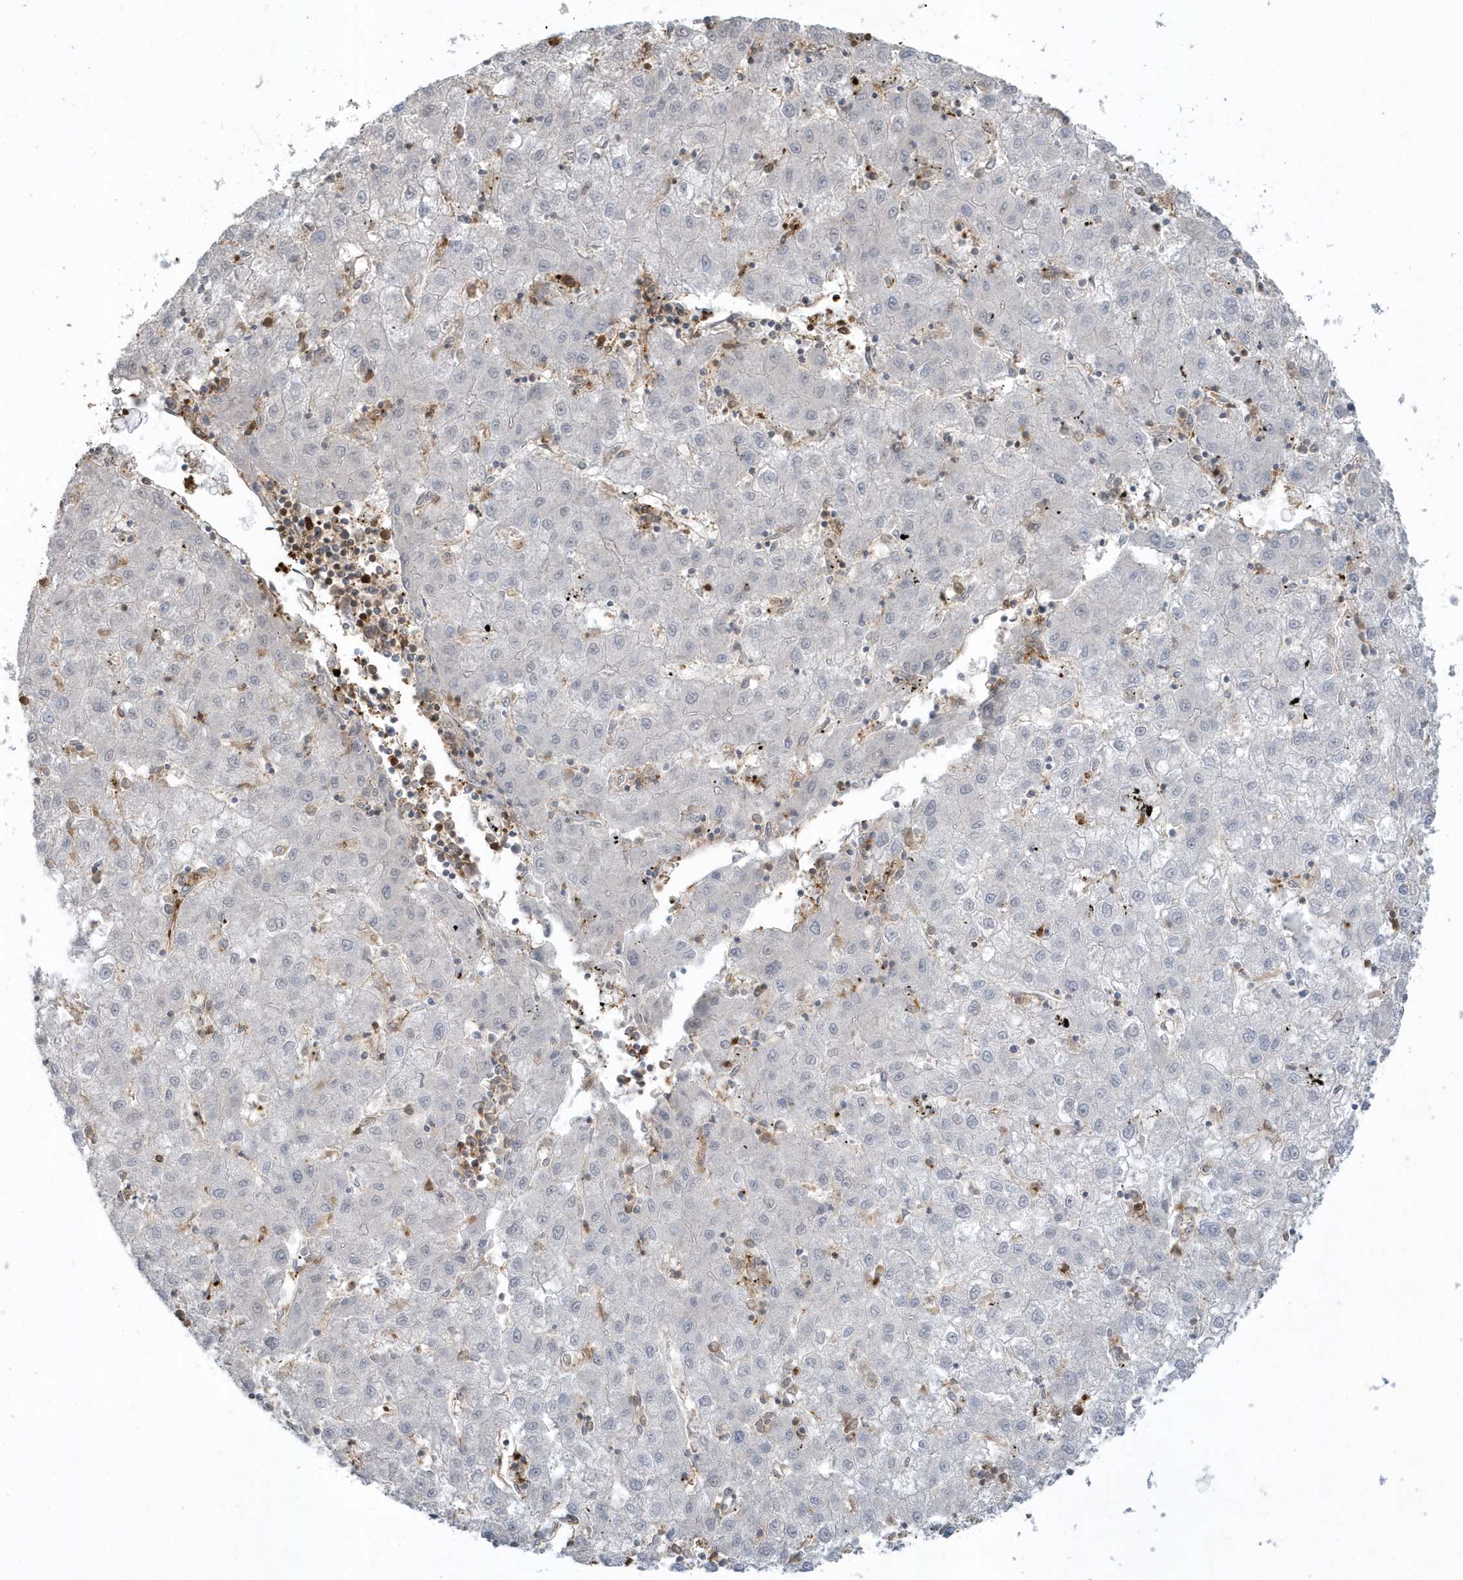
{"staining": {"intensity": "negative", "quantity": "none", "location": "none"}, "tissue": "liver cancer", "cell_type": "Tumor cells", "image_type": "cancer", "snomed": [{"axis": "morphology", "description": "Carcinoma, Hepatocellular, NOS"}, {"axis": "topography", "description": "Liver"}], "caption": "Liver cancer (hepatocellular carcinoma) stained for a protein using immunohistochemistry shows no positivity tumor cells.", "gene": "CLCN6", "patient": {"sex": "male", "age": 72}}